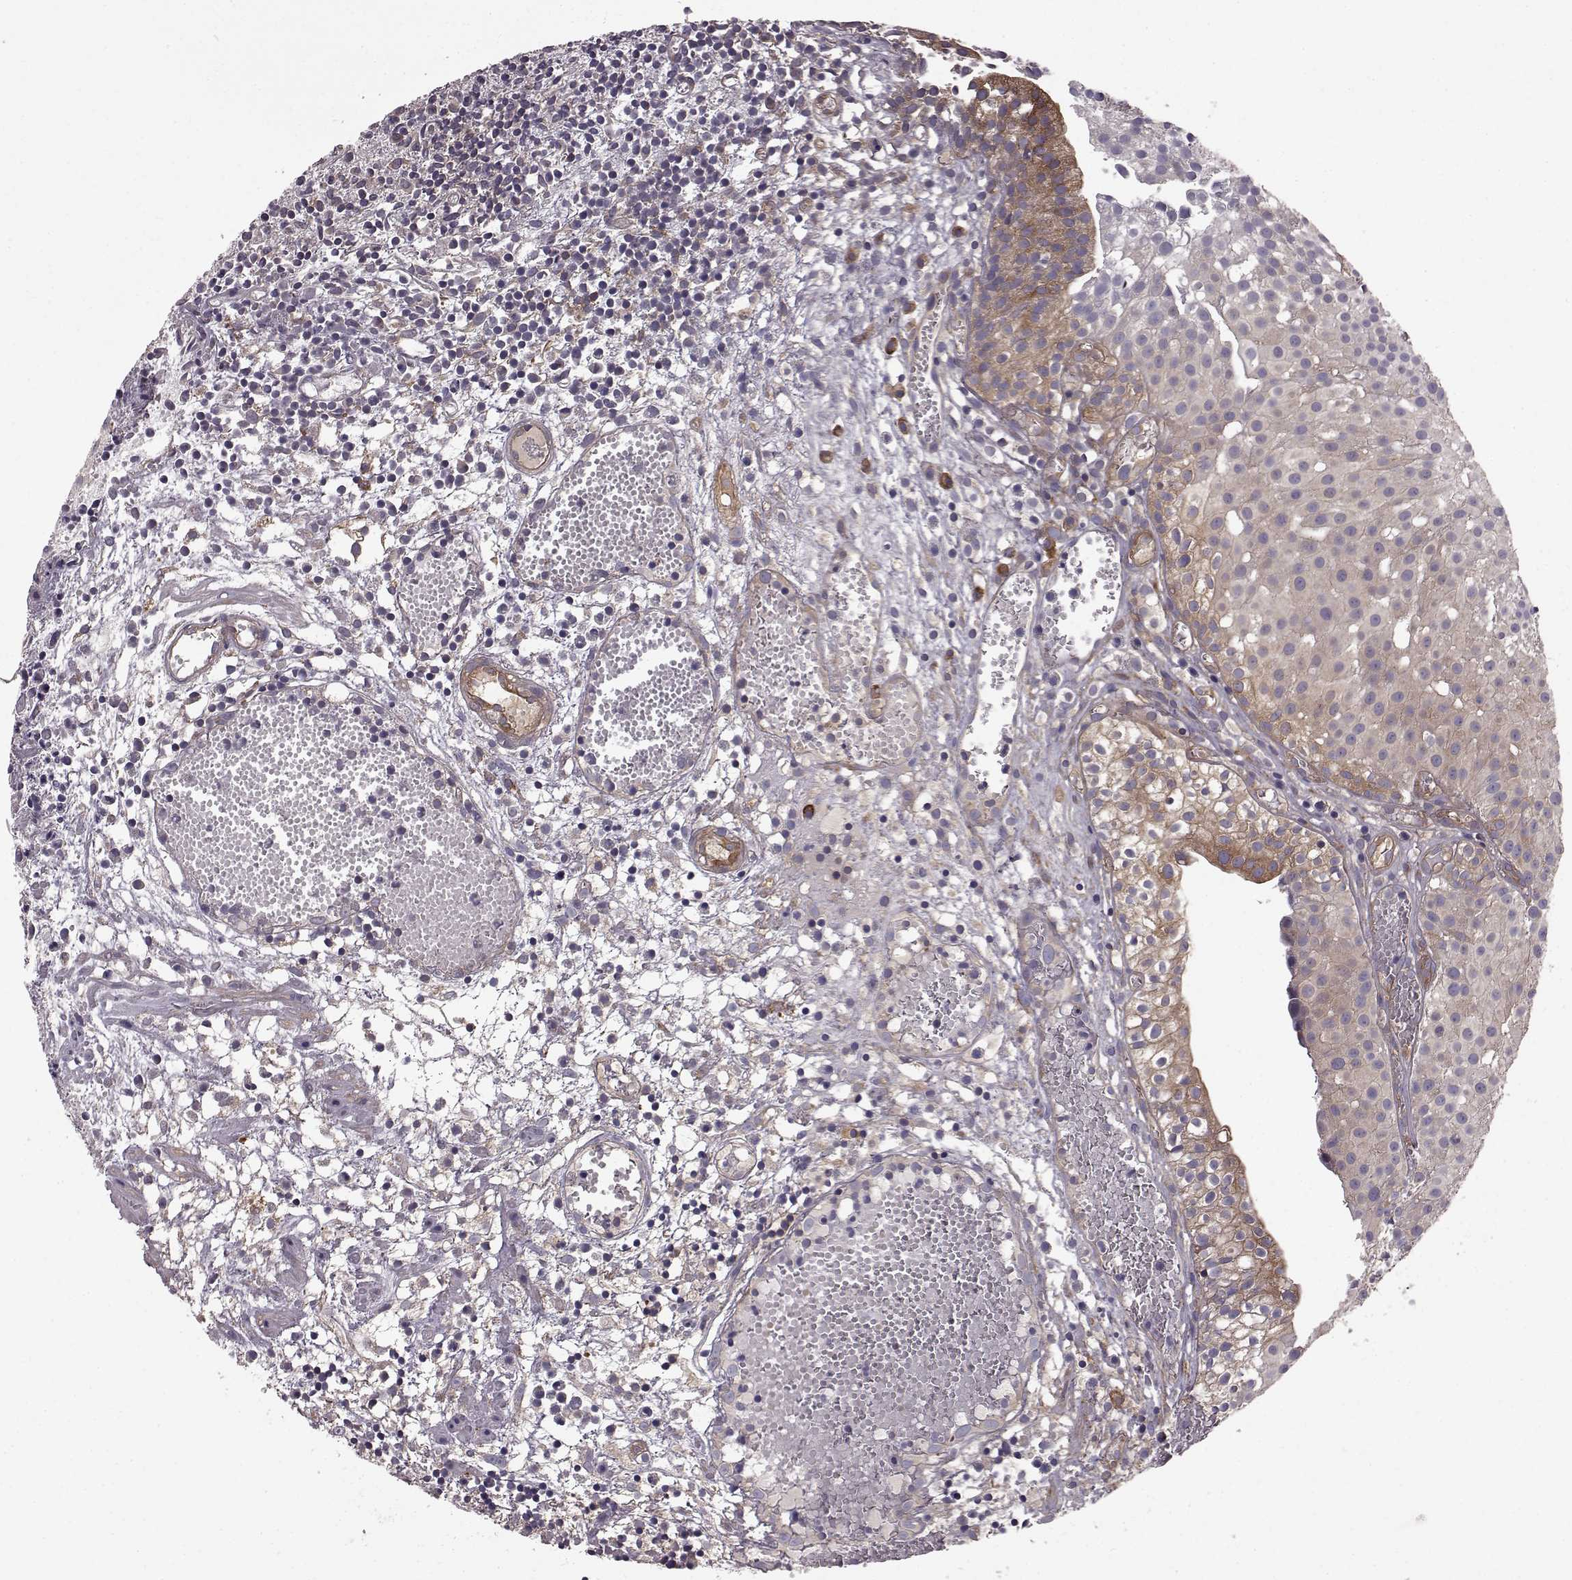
{"staining": {"intensity": "weak", "quantity": "25%-75%", "location": "cytoplasmic/membranous"}, "tissue": "urothelial cancer", "cell_type": "Tumor cells", "image_type": "cancer", "snomed": [{"axis": "morphology", "description": "Urothelial carcinoma, Low grade"}, {"axis": "topography", "description": "Urinary bladder"}], "caption": "Immunohistochemistry (IHC) staining of low-grade urothelial carcinoma, which shows low levels of weak cytoplasmic/membranous positivity in approximately 25%-75% of tumor cells indicating weak cytoplasmic/membranous protein positivity. The staining was performed using DAB (3,3'-diaminobenzidine) (brown) for protein detection and nuclei were counterstained in hematoxylin (blue).", "gene": "RABGAP1", "patient": {"sex": "male", "age": 79}}